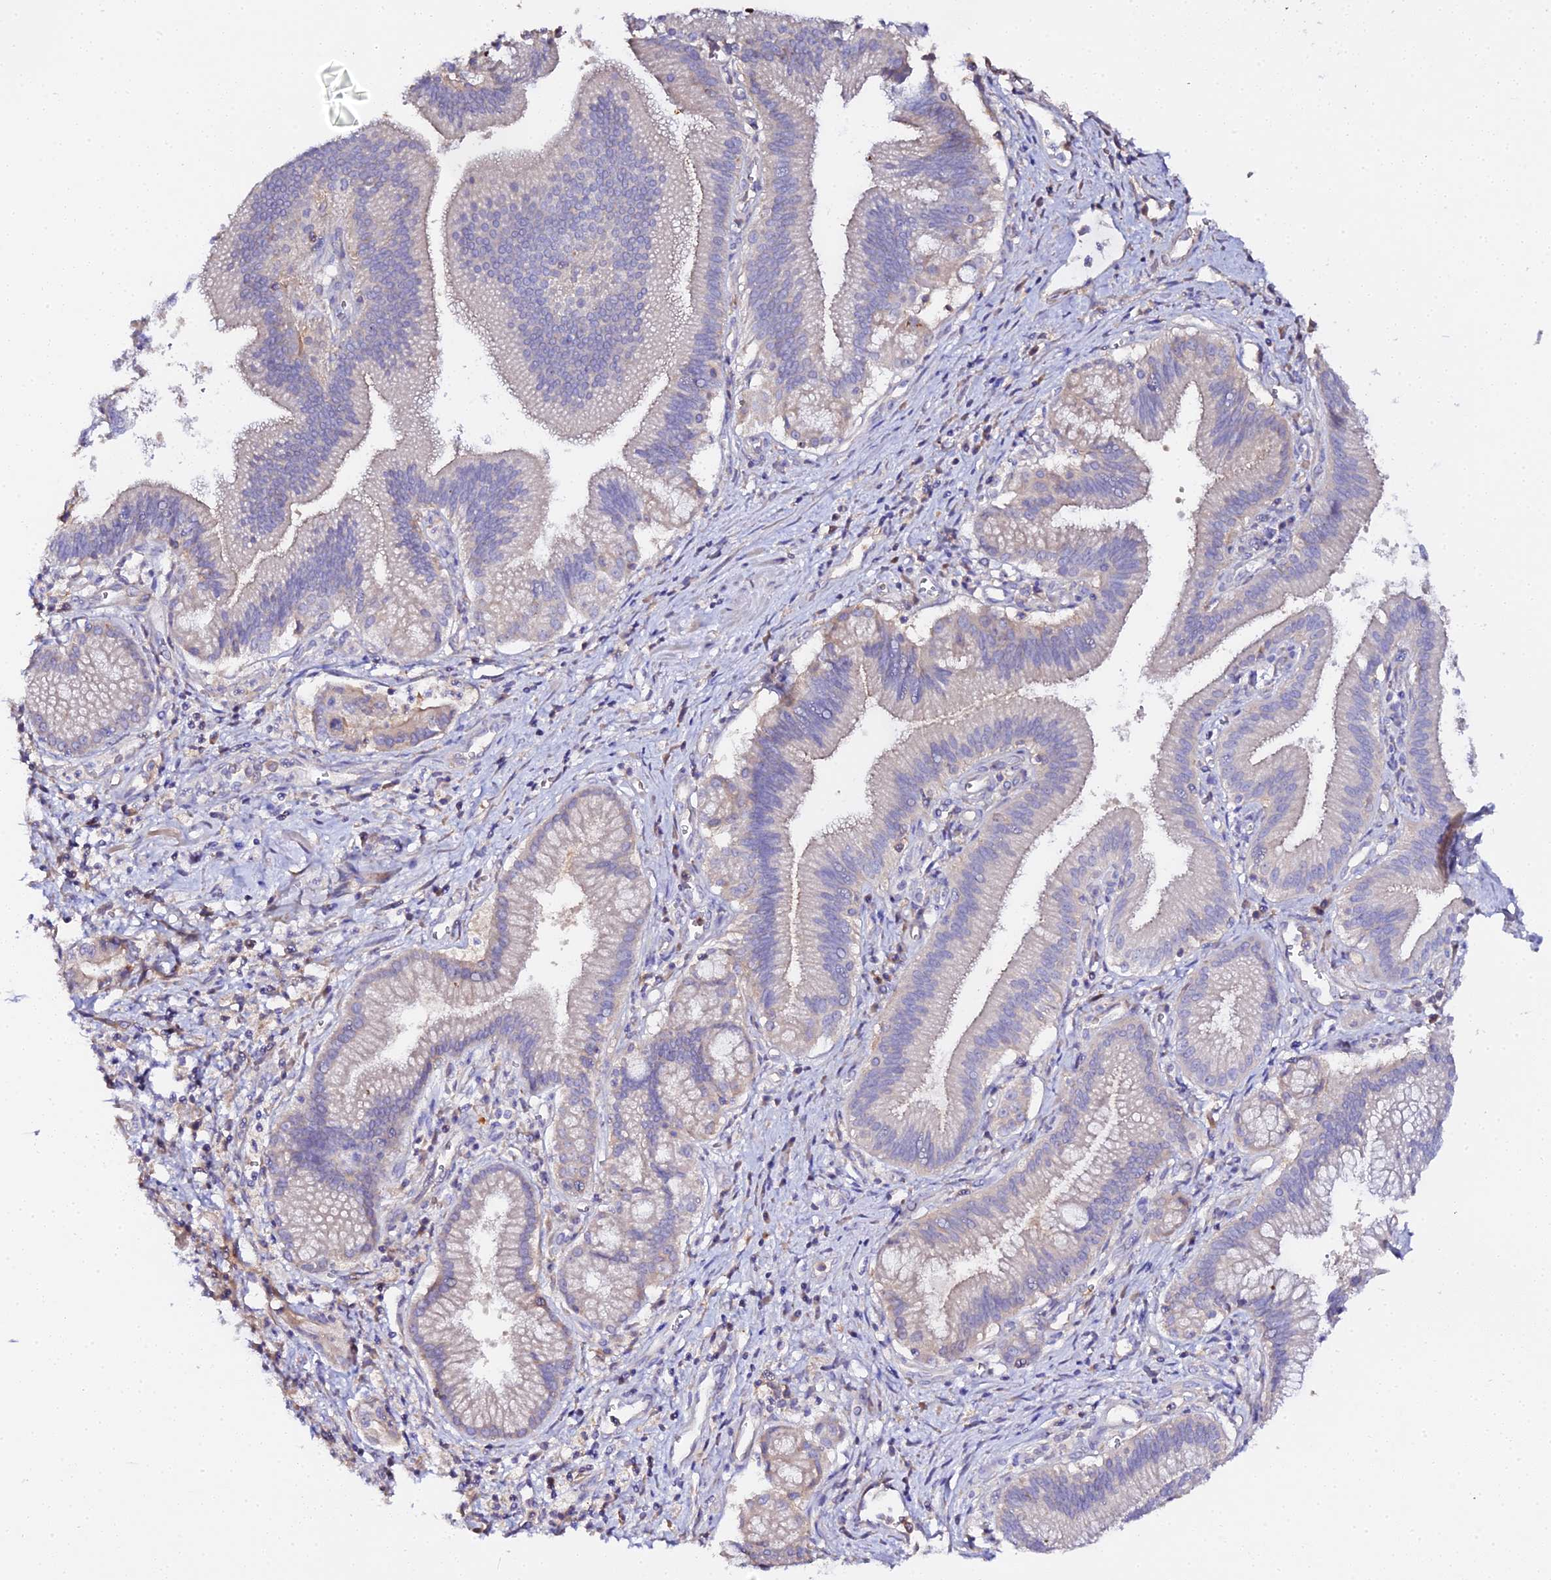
{"staining": {"intensity": "negative", "quantity": "none", "location": "none"}, "tissue": "pancreatic cancer", "cell_type": "Tumor cells", "image_type": "cancer", "snomed": [{"axis": "morphology", "description": "Adenocarcinoma, NOS"}, {"axis": "topography", "description": "Pancreas"}], "caption": "High magnification brightfield microscopy of pancreatic cancer stained with DAB (brown) and counterstained with hematoxylin (blue): tumor cells show no significant positivity.", "gene": "SCX", "patient": {"sex": "male", "age": 78}}